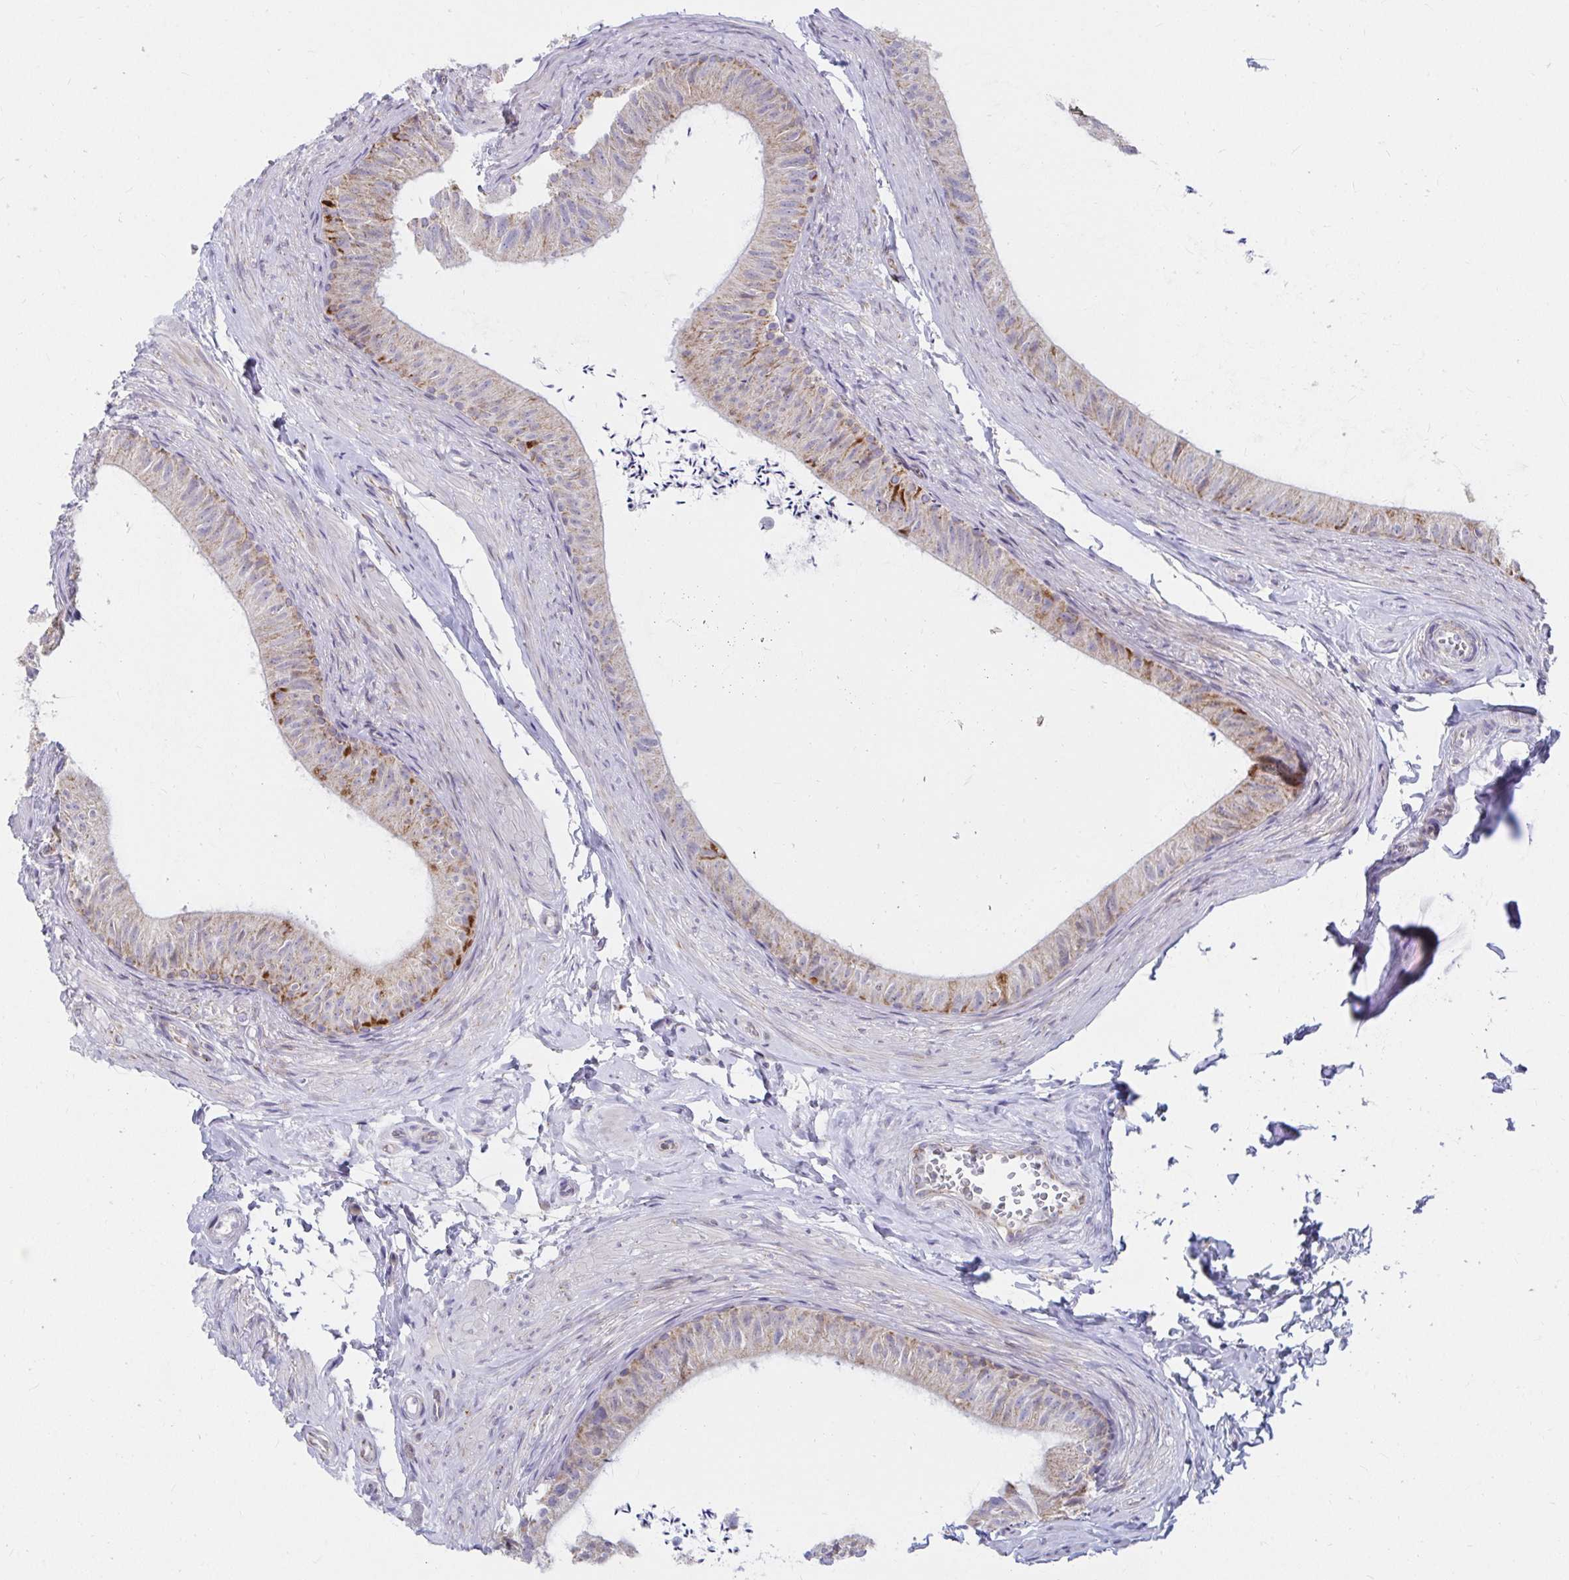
{"staining": {"intensity": "moderate", "quantity": "25%-75%", "location": "cytoplasmic/membranous"}, "tissue": "epididymis", "cell_type": "Glandular cells", "image_type": "normal", "snomed": [{"axis": "morphology", "description": "Normal tissue, NOS"}, {"axis": "topography", "description": "Epididymis, spermatic cord, NOS"}, {"axis": "topography", "description": "Epididymis"}, {"axis": "topography", "description": "Peripheral nerve tissue"}], "caption": "A high-resolution image shows immunohistochemistry staining of unremarkable epididymis, which demonstrates moderate cytoplasmic/membranous staining in about 25%-75% of glandular cells.", "gene": "EXOC5", "patient": {"sex": "male", "age": 29}}